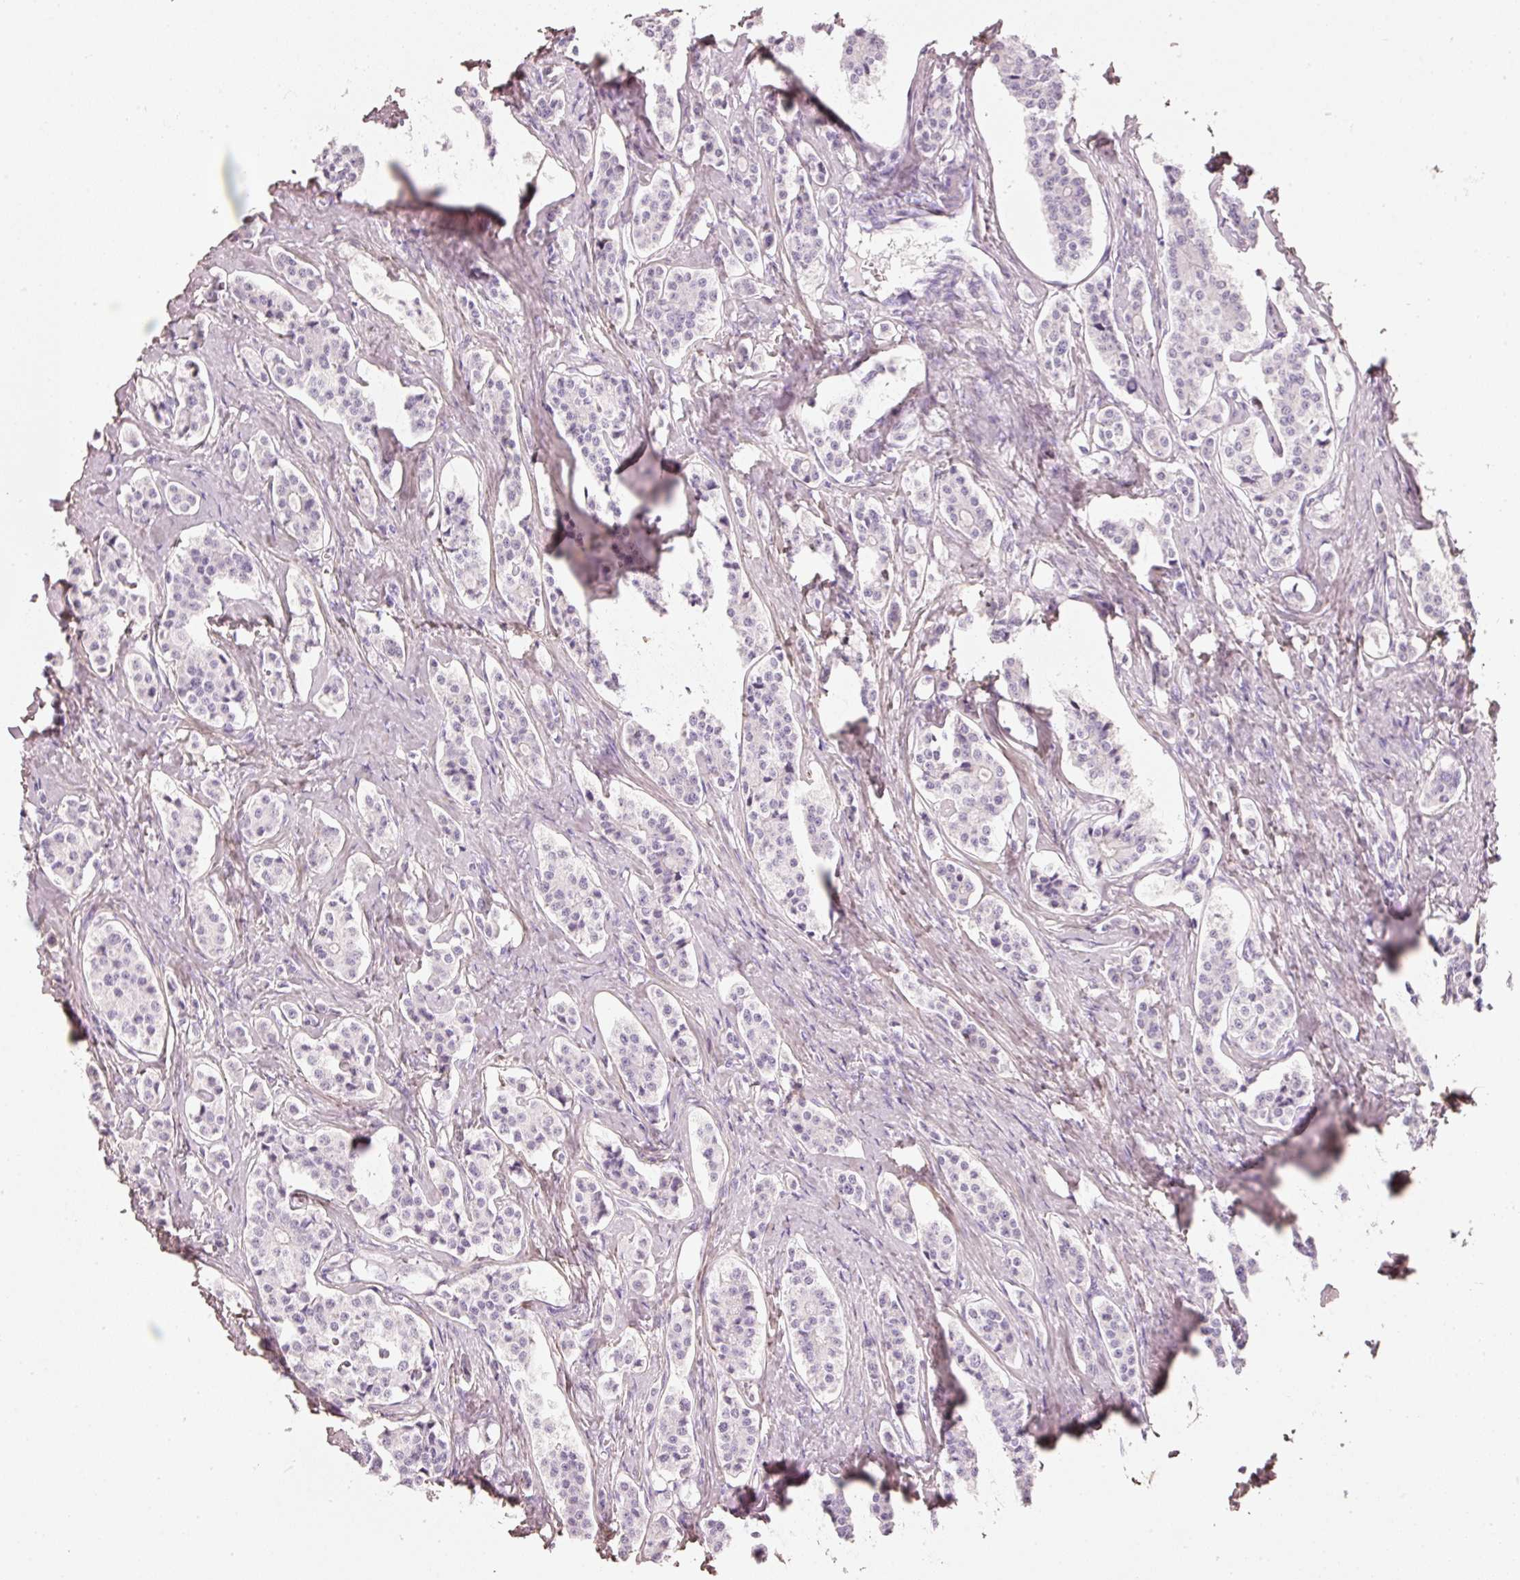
{"staining": {"intensity": "negative", "quantity": "none", "location": "none"}, "tissue": "carcinoid", "cell_type": "Tumor cells", "image_type": "cancer", "snomed": [{"axis": "morphology", "description": "Carcinoid, malignant, NOS"}, {"axis": "topography", "description": "Small intestine"}], "caption": "High power microscopy micrograph of an IHC histopathology image of carcinoid (malignant), revealing no significant positivity in tumor cells.", "gene": "PDXDC1", "patient": {"sex": "male", "age": 63}}